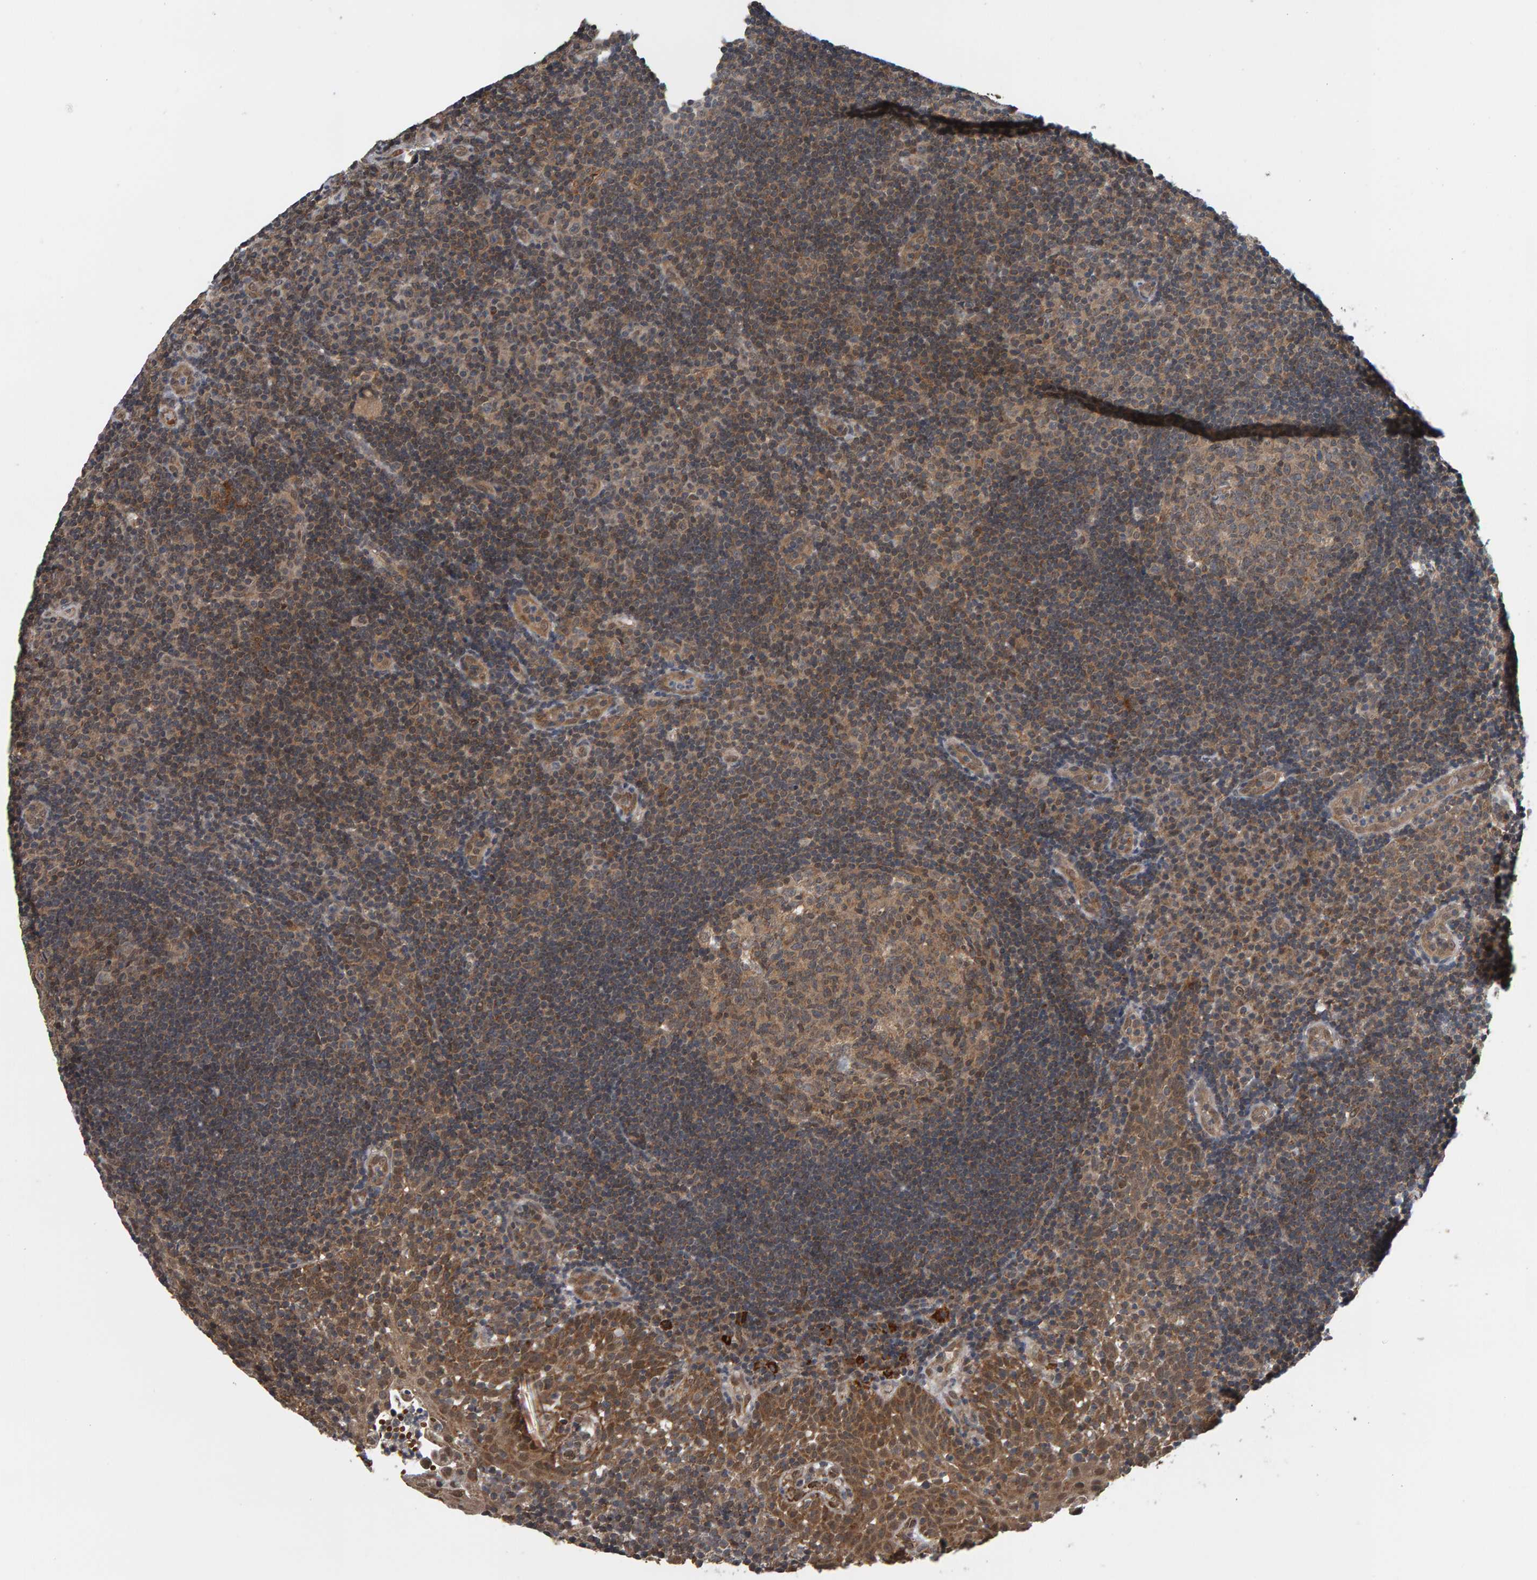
{"staining": {"intensity": "weak", "quantity": ">75%", "location": "cytoplasmic/membranous"}, "tissue": "tonsil", "cell_type": "Germinal center cells", "image_type": "normal", "snomed": [{"axis": "morphology", "description": "Normal tissue, NOS"}, {"axis": "topography", "description": "Tonsil"}], "caption": "Protein staining of benign tonsil demonstrates weak cytoplasmic/membranous staining in approximately >75% of germinal center cells.", "gene": "COASY", "patient": {"sex": "female", "age": 40}}